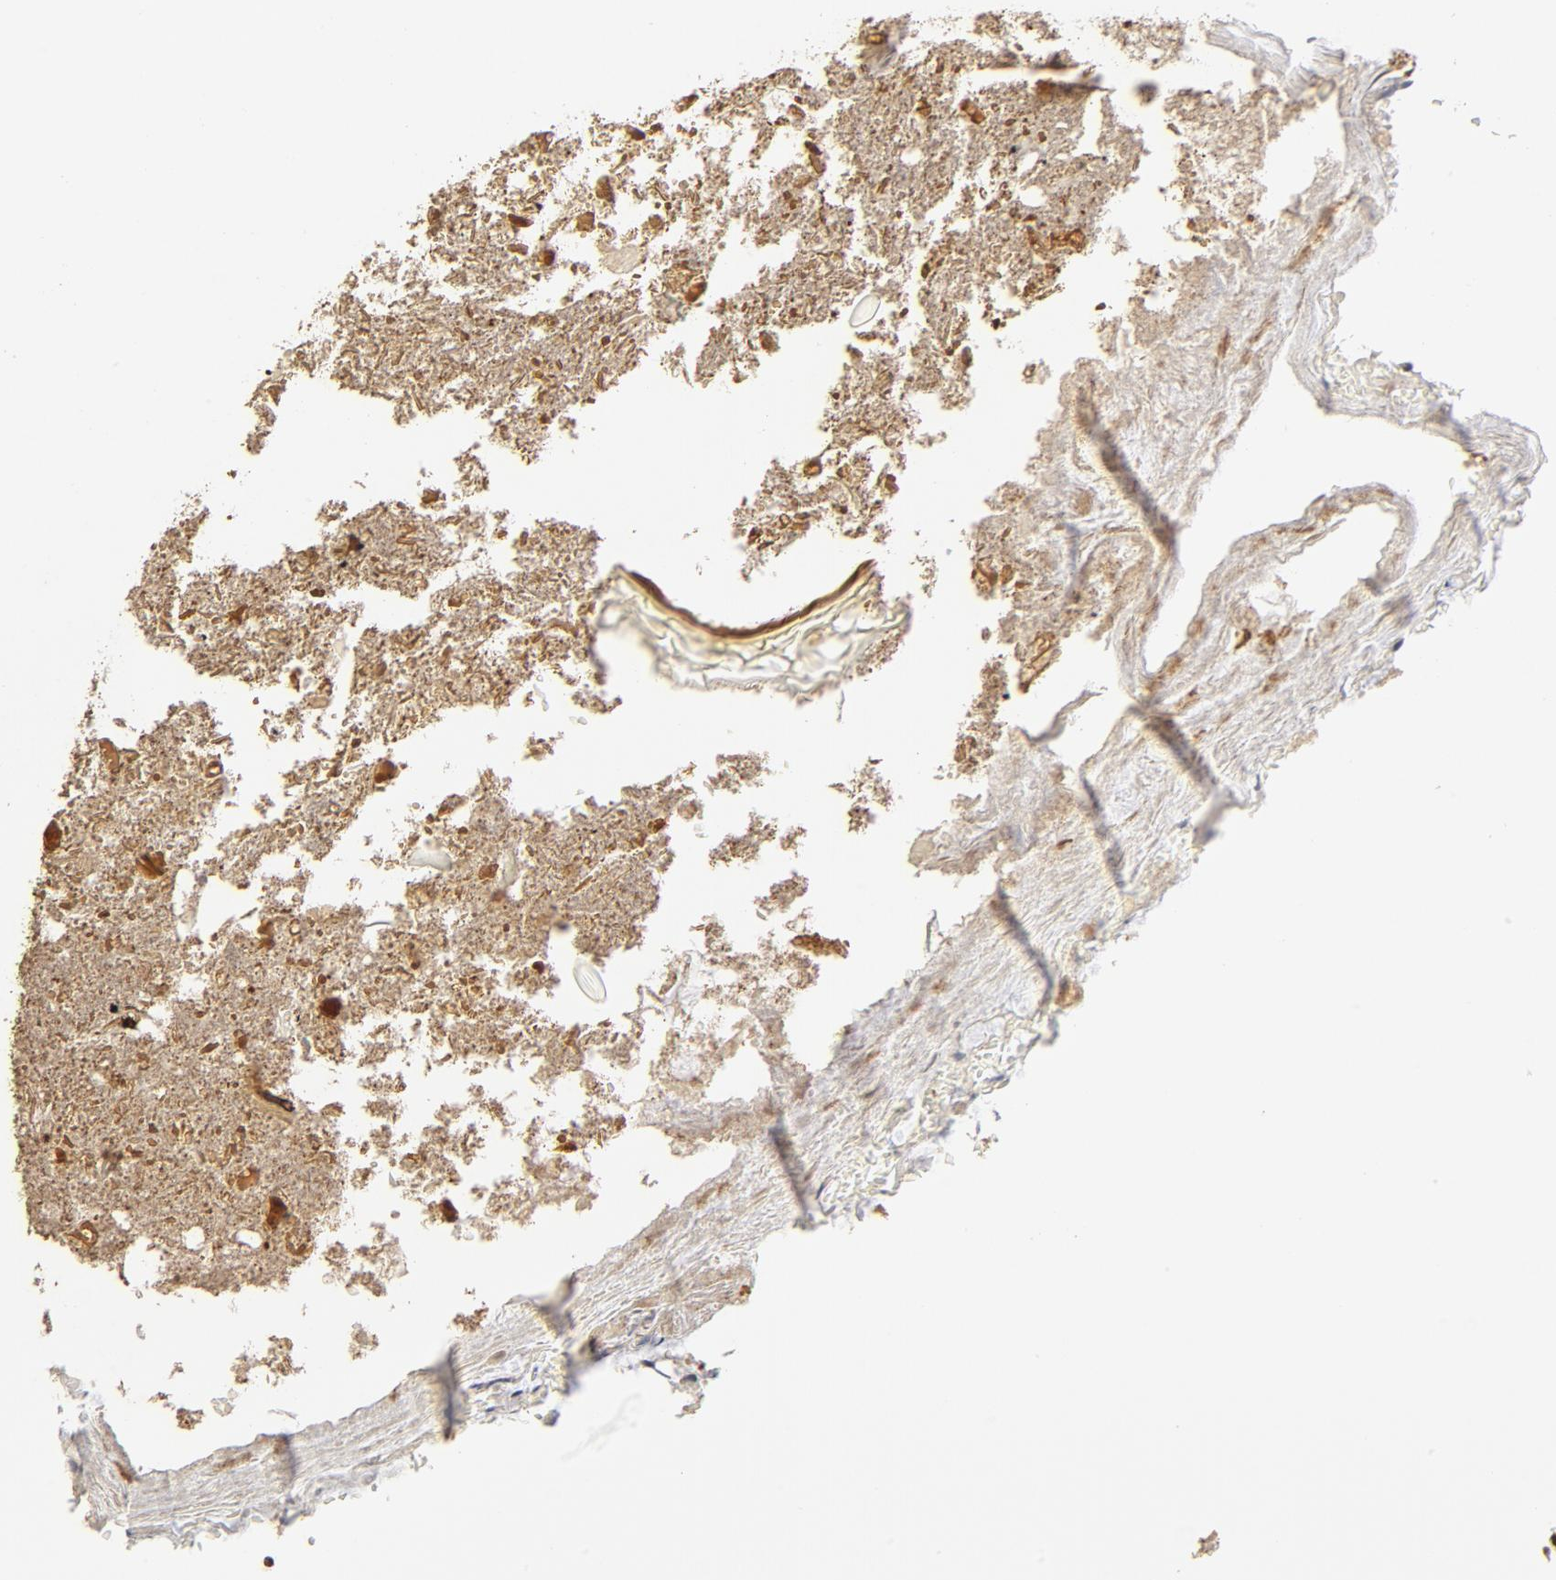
{"staining": {"intensity": "moderate", "quantity": "25%-75%", "location": "nuclear"}, "tissue": "appendix", "cell_type": "Glandular cells", "image_type": "normal", "snomed": [{"axis": "morphology", "description": "Normal tissue, NOS"}, {"axis": "topography", "description": "Appendix"}], "caption": "Immunohistochemical staining of unremarkable human appendix demonstrates 25%-75% levels of moderate nuclear protein staining in approximately 25%-75% of glandular cells. (Stains: DAB in brown, nuclei in blue, Microscopy: brightfield microscopy at high magnification).", "gene": "GTF2I", "patient": {"sex": "female", "age": 10}}